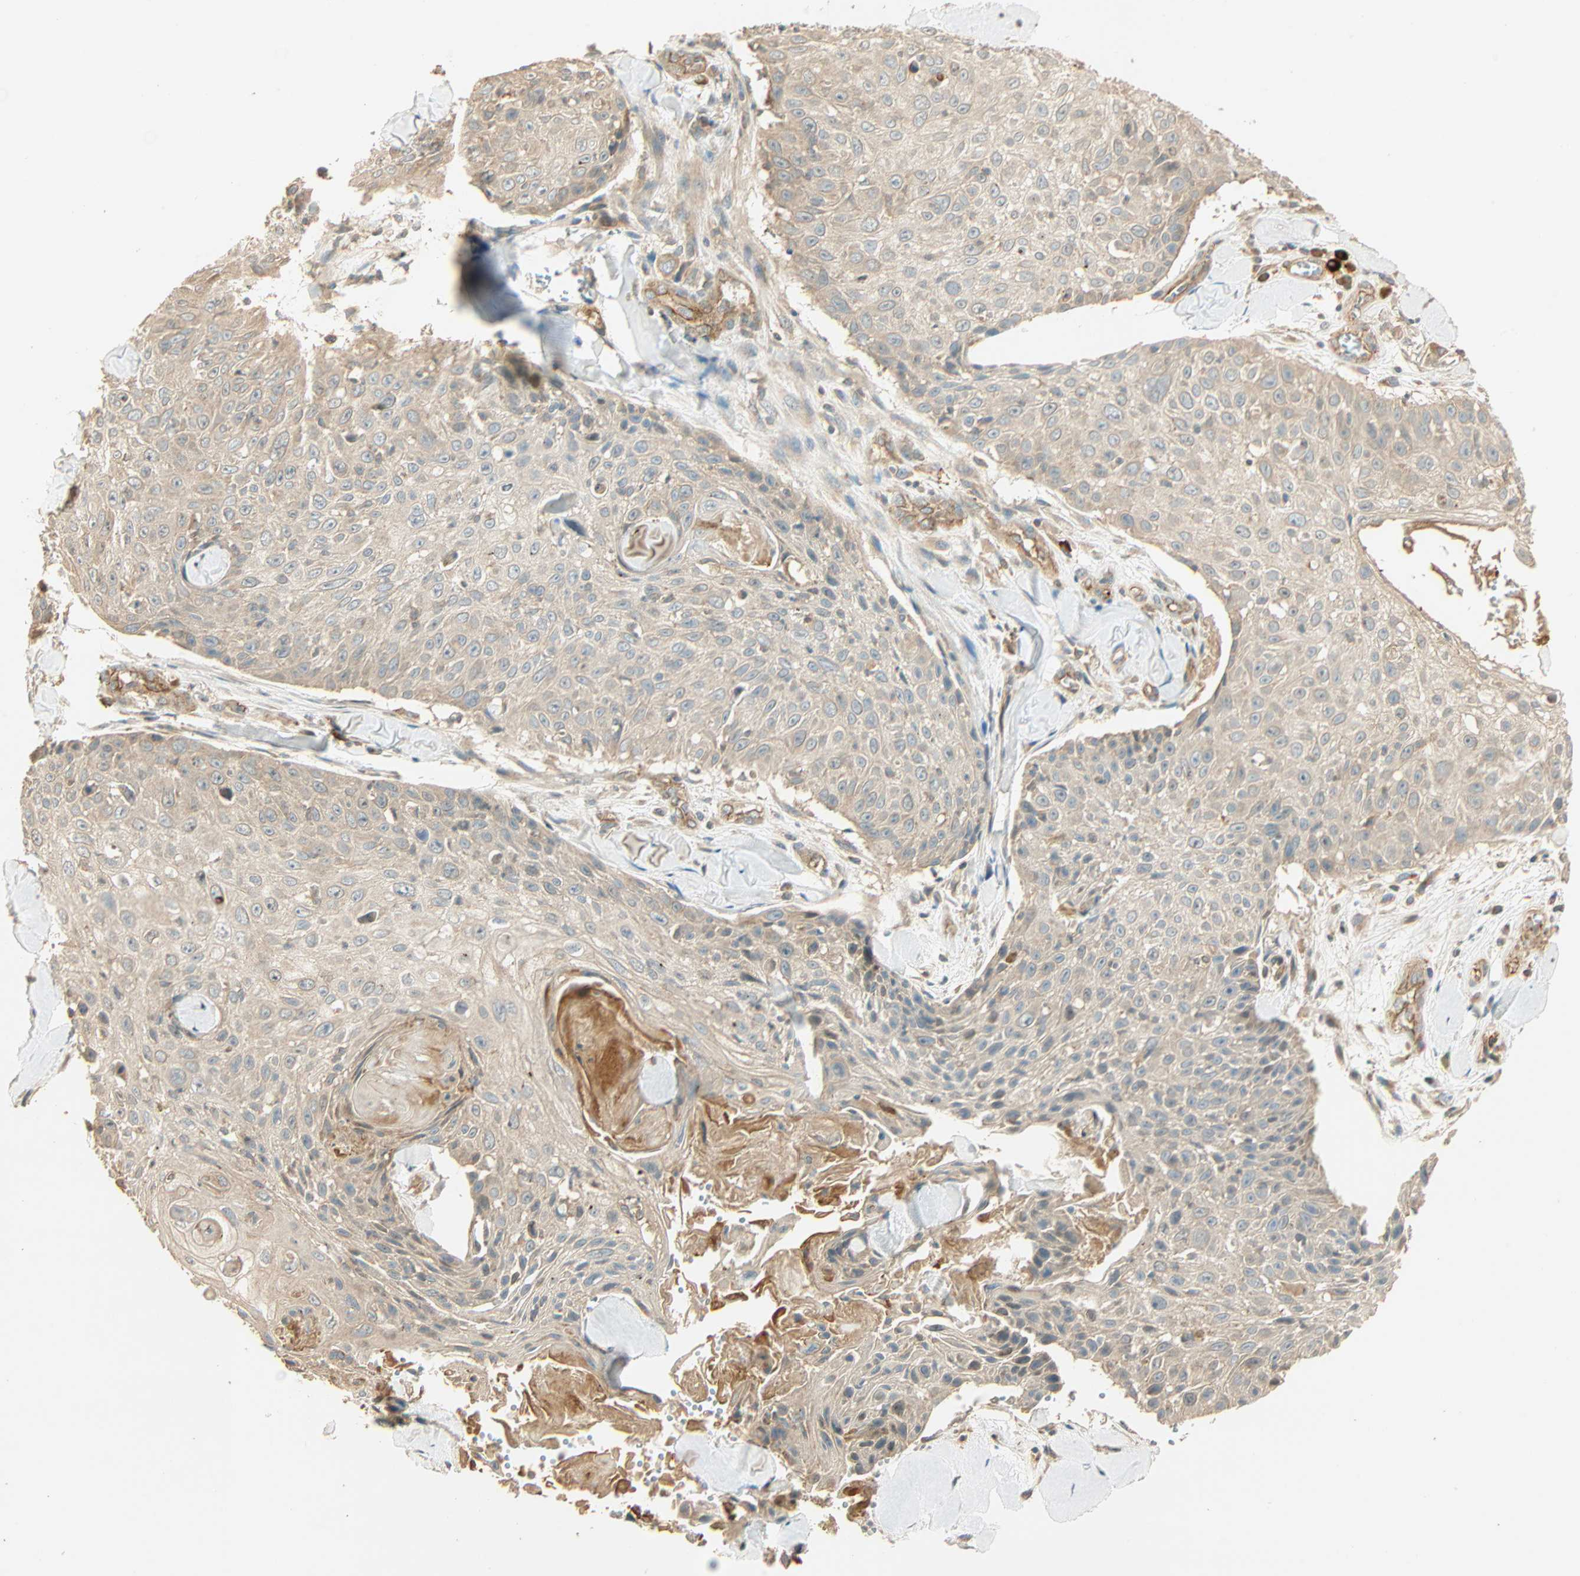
{"staining": {"intensity": "negative", "quantity": "none", "location": "none"}, "tissue": "skin cancer", "cell_type": "Tumor cells", "image_type": "cancer", "snomed": [{"axis": "morphology", "description": "Squamous cell carcinoma, NOS"}, {"axis": "topography", "description": "Skin"}], "caption": "IHC photomicrograph of skin cancer (squamous cell carcinoma) stained for a protein (brown), which reveals no expression in tumor cells. (DAB immunohistochemistry with hematoxylin counter stain).", "gene": "GALK1", "patient": {"sex": "male", "age": 86}}